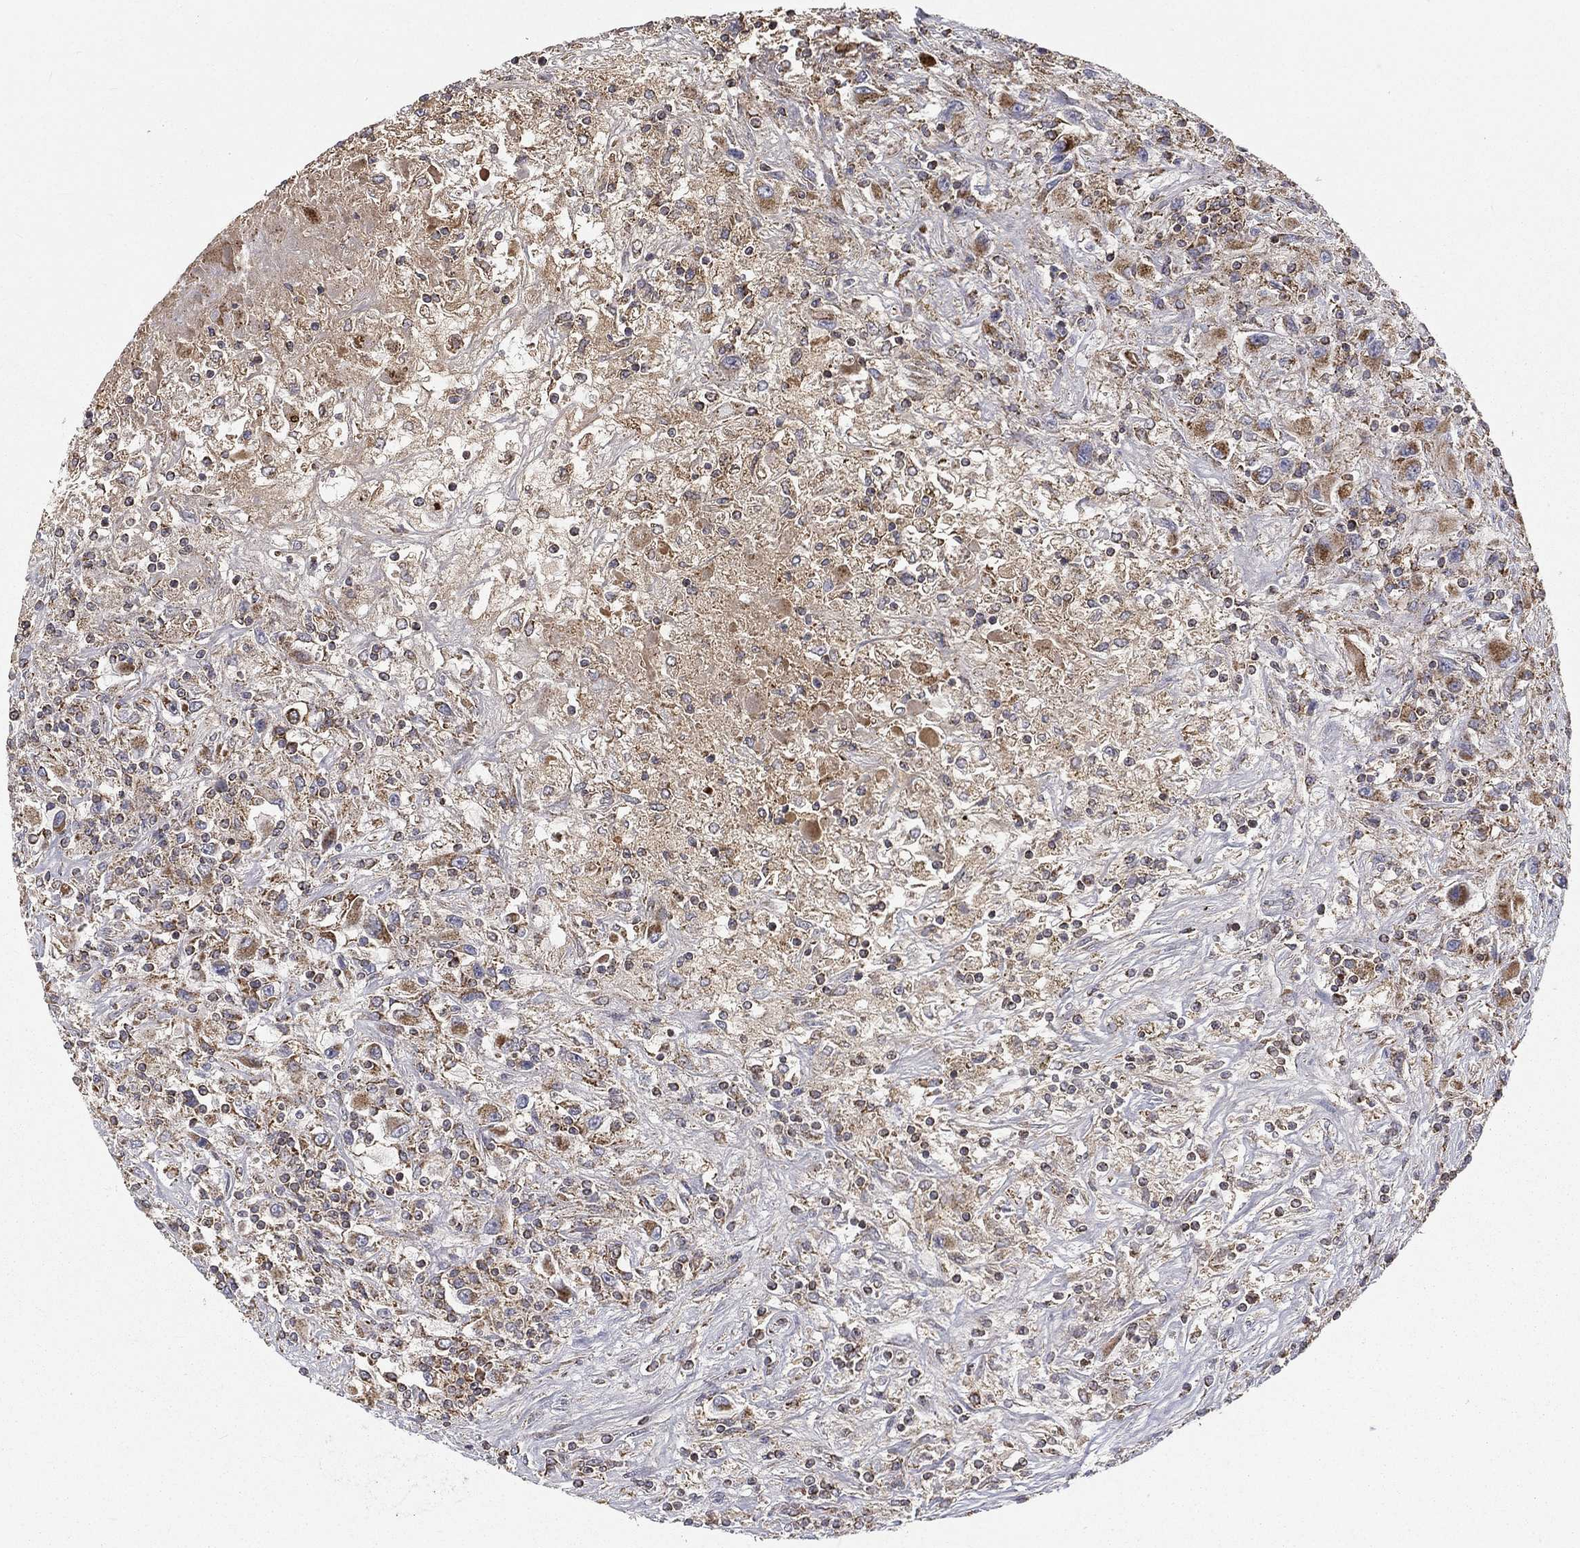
{"staining": {"intensity": "moderate", "quantity": "25%-75%", "location": "cytoplasmic/membranous"}, "tissue": "renal cancer", "cell_type": "Tumor cells", "image_type": "cancer", "snomed": [{"axis": "morphology", "description": "Adenocarcinoma, NOS"}, {"axis": "topography", "description": "Kidney"}], "caption": "Brown immunohistochemical staining in human renal cancer (adenocarcinoma) exhibits moderate cytoplasmic/membranous positivity in about 25%-75% of tumor cells.", "gene": "RIN3", "patient": {"sex": "female", "age": 67}}